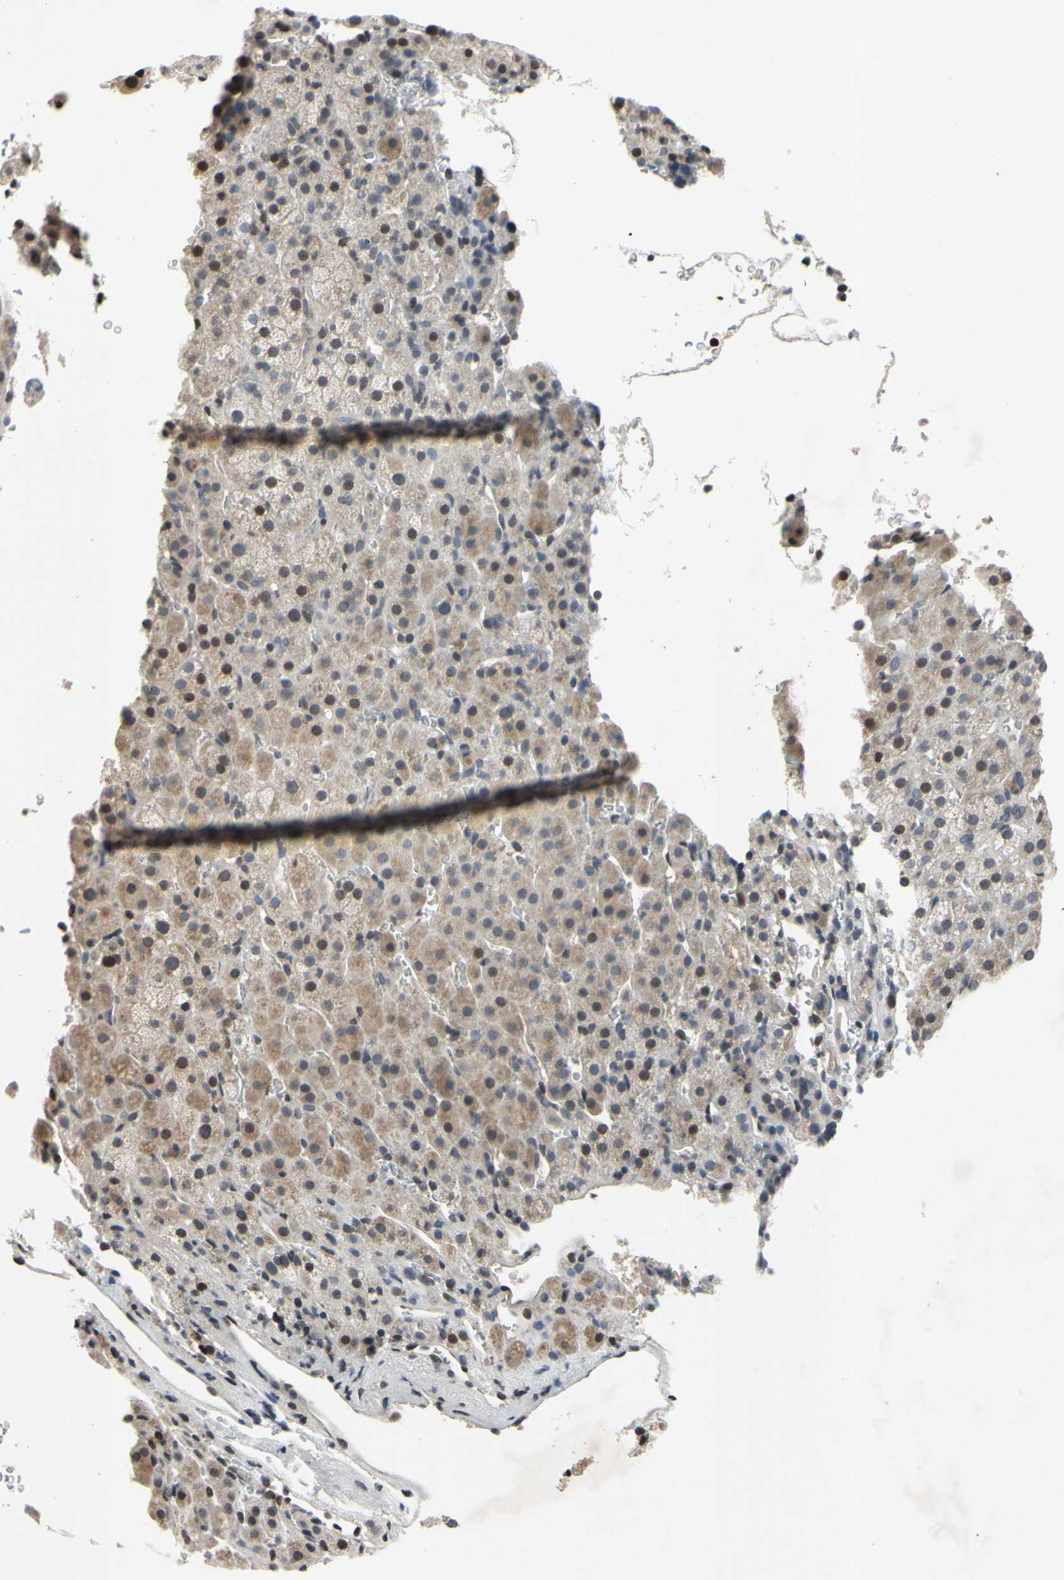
{"staining": {"intensity": "weak", "quantity": "25%-75%", "location": "cytoplasmic/membranous"}, "tissue": "adrenal gland", "cell_type": "Glandular cells", "image_type": "normal", "snomed": [{"axis": "morphology", "description": "Normal tissue, NOS"}, {"axis": "topography", "description": "Adrenal gland"}], "caption": "Protein staining of normal adrenal gland reveals weak cytoplasmic/membranous staining in approximately 25%-75% of glandular cells.", "gene": "ARG1", "patient": {"sex": "female", "age": 57}}